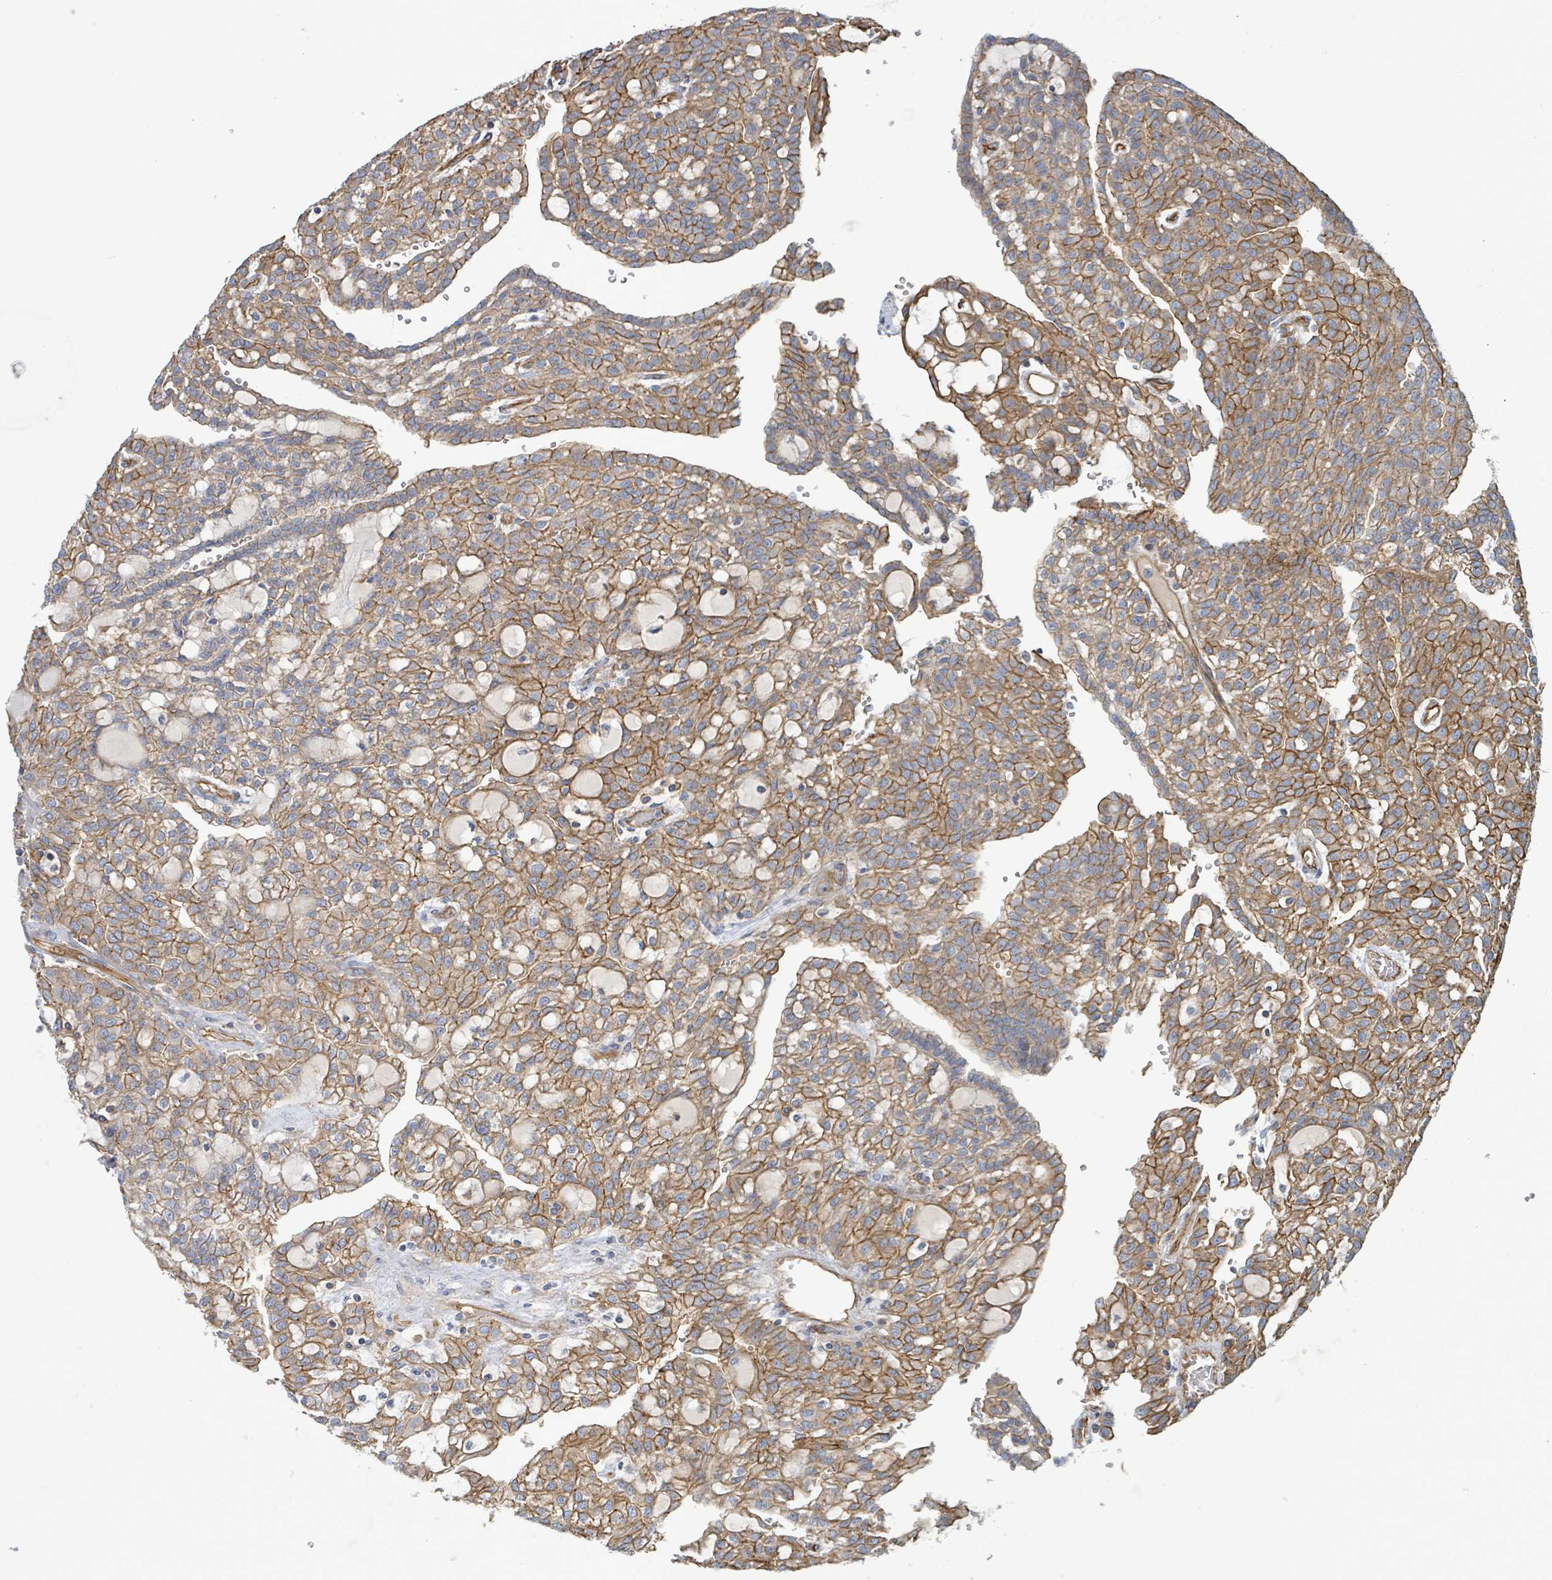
{"staining": {"intensity": "moderate", "quantity": ">75%", "location": "cytoplasmic/membranous"}, "tissue": "renal cancer", "cell_type": "Tumor cells", "image_type": "cancer", "snomed": [{"axis": "morphology", "description": "Adenocarcinoma, NOS"}, {"axis": "topography", "description": "Kidney"}], "caption": "Renal cancer stained for a protein shows moderate cytoplasmic/membranous positivity in tumor cells. Nuclei are stained in blue.", "gene": "LDOC1", "patient": {"sex": "male", "age": 63}}